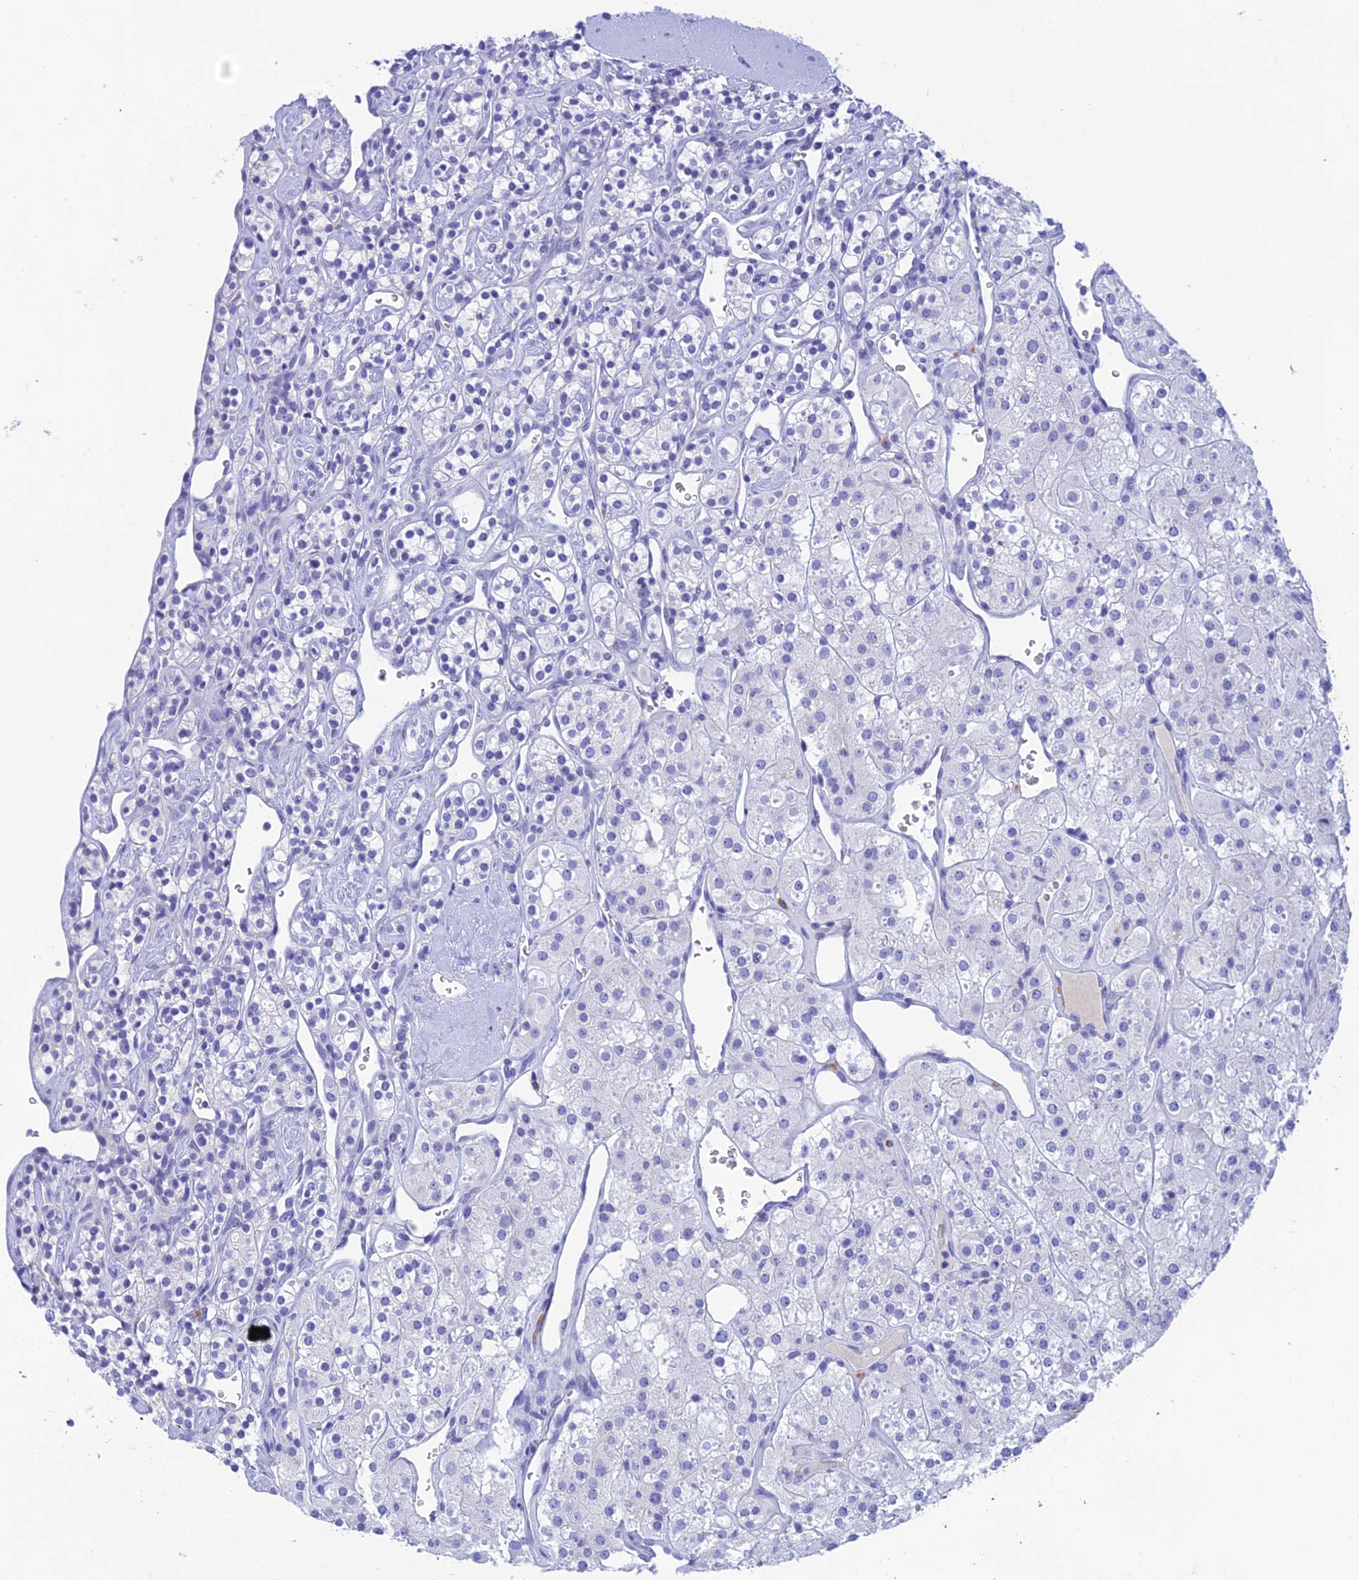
{"staining": {"intensity": "negative", "quantity": "none", "location": "none"}, "tissue": "renal cancer", "cell_type": "Tumor cells", "image_type": "cancer", "snomed": [{"axis": "morphology", "description": "Adenocarcinoma, NOS"}, {"axis": "topography", "description": "Kidney"}], "caption": "High magnification brightfield microscopy of adenocarcinoma (renal) stained with DAB (brown) and counterstained with hematoxylin (blue): tumor cells show no significant staining.", "gene": "KDELR3", "patient": {"sex": "male", "age": 77}}